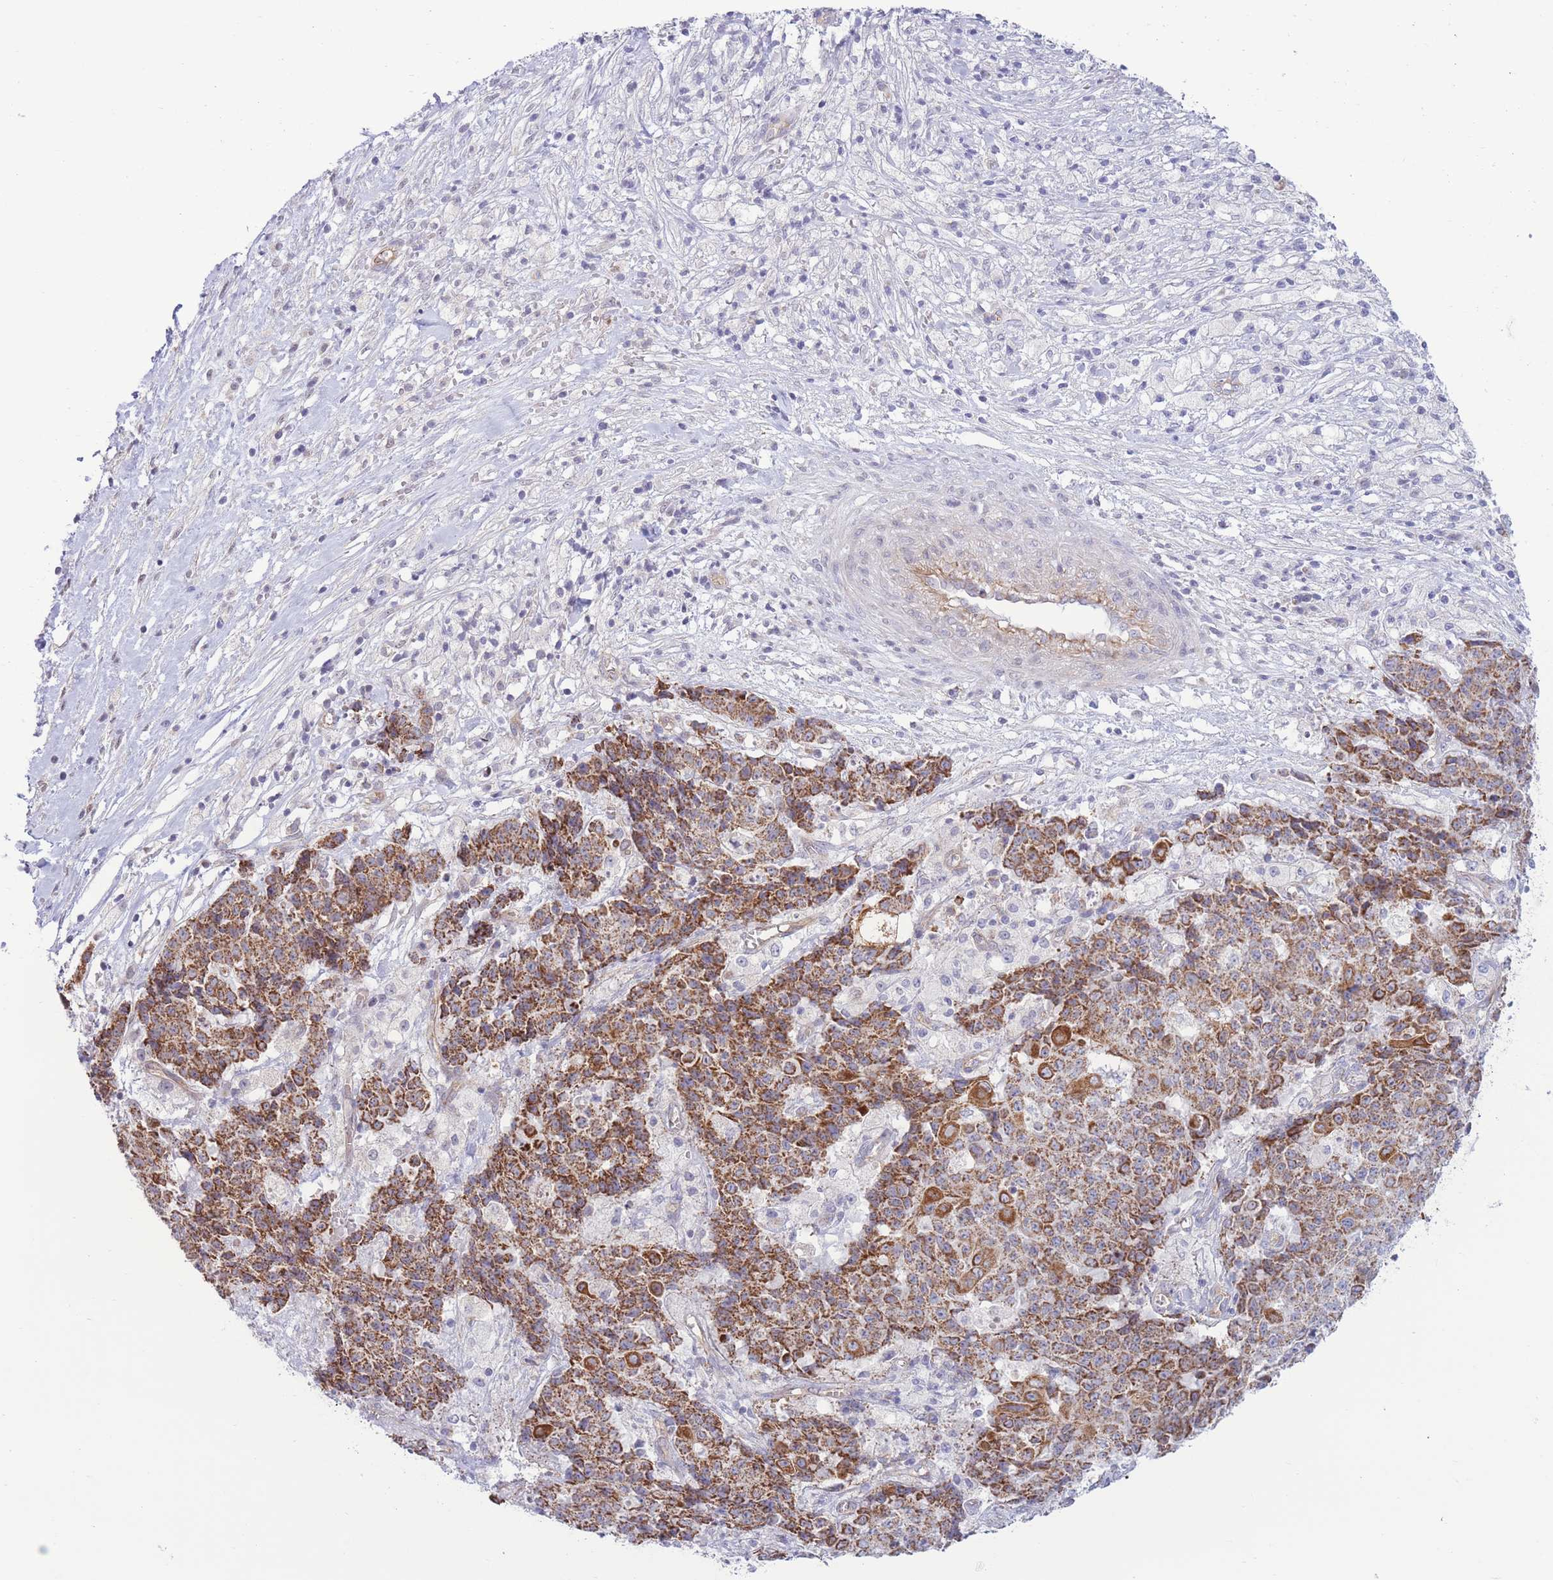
{"staining": {"intensity": "moderate", "quantity": ">75%", "location": "cytoplasmic/membranous"}, "tissue": "ovarian cancer", "cell_type": "Tumor cells", "image_type": "cancer", "snomed": [{"axis": "morphology", "description": "Carcinoma, endometroid"}, {"axis": "topography", "description": "Ovary"}], "caption": "Protein staining by IHC reveals moderate cytoplasmic/membranous expression in about >75% of tumor cells in ovarian cancer.", "gene": "MRPS31", "patient": {"sex": "female", "age": 42}}